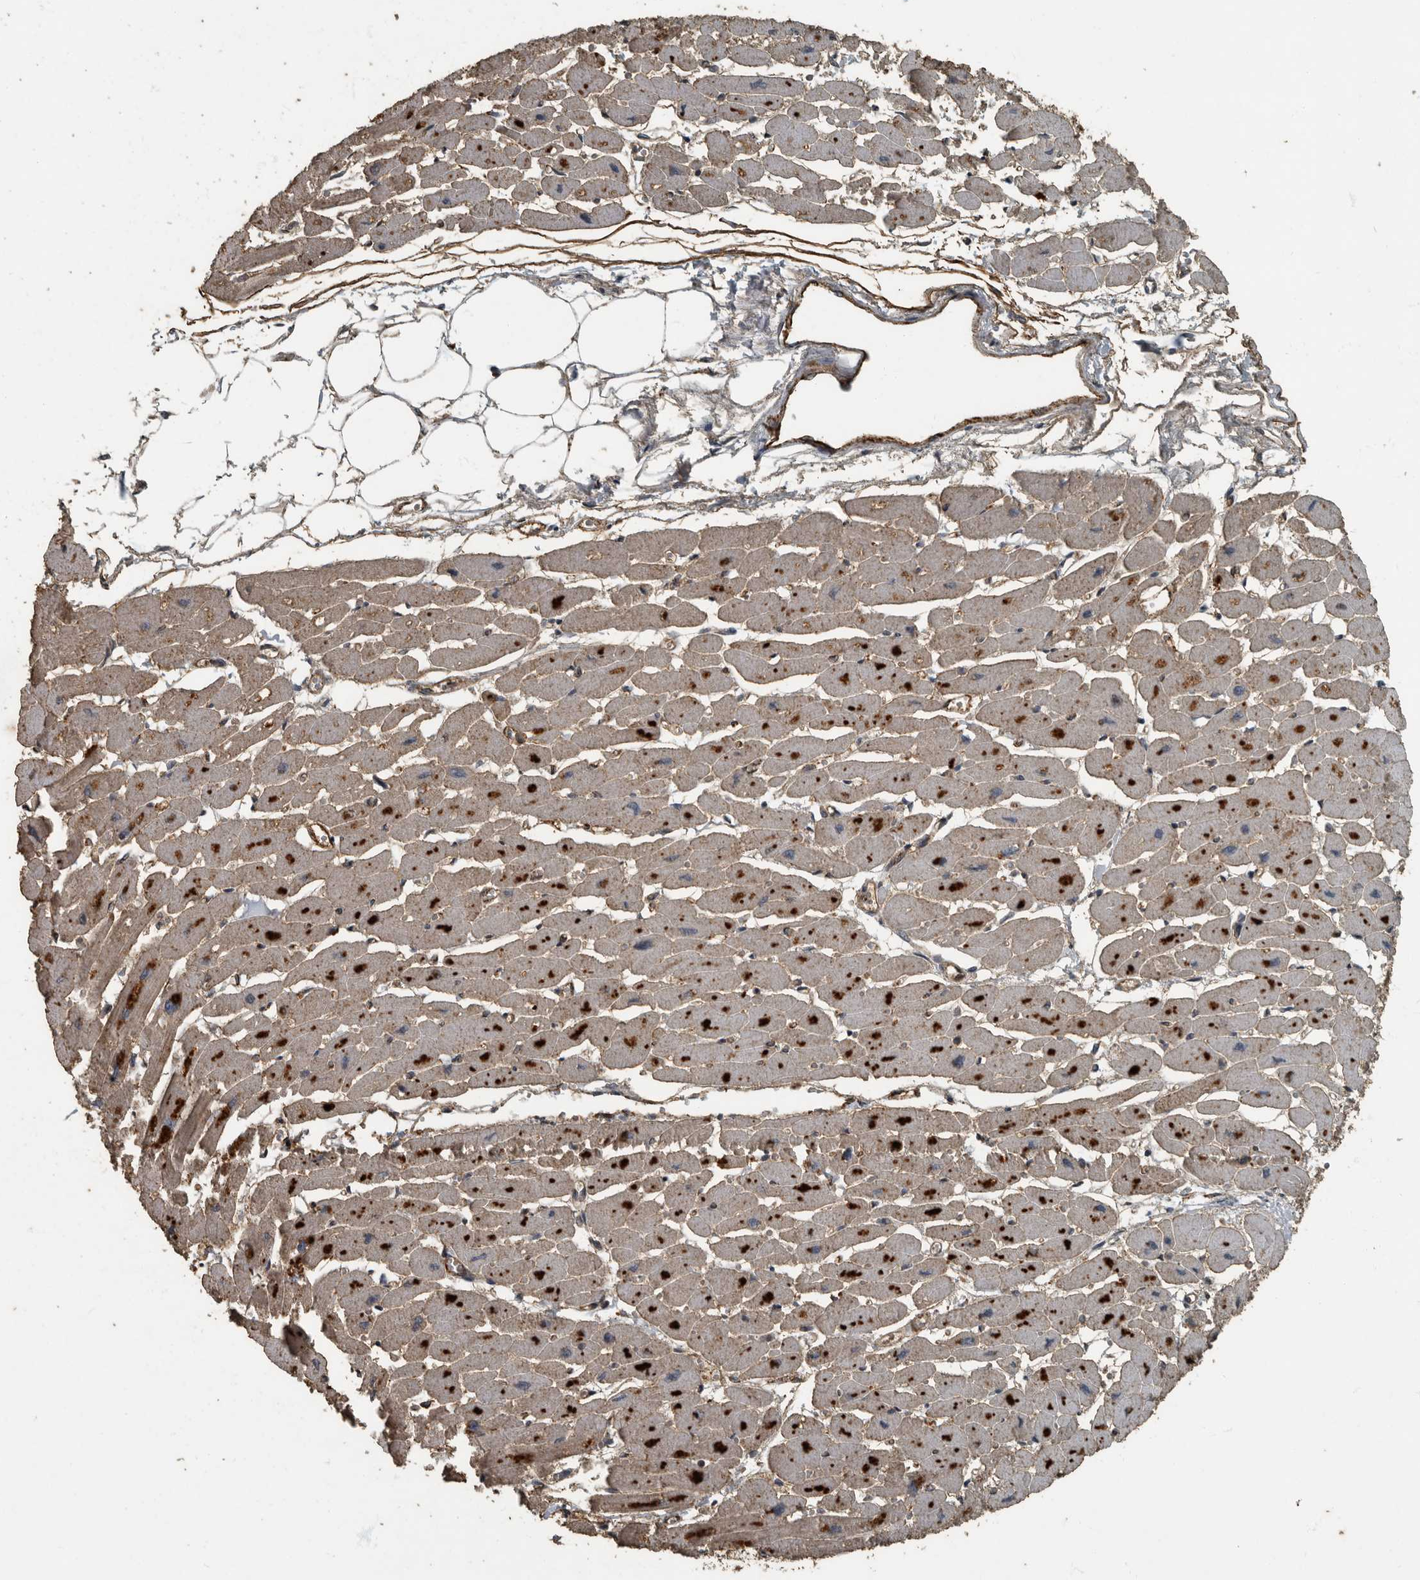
{"staining": {"intensity": "moderate", "quantity": "25%-75%", "location": "cytoplasmic/membranous"}, "tissue": "heart muscle", "cell_type": "Cardiomyocytes", "image_type": "normal", "snomed": [{"axis": "morphology", "description": "Normal tissue, NOS"}, {"axis": "topography", "description": "Heart"}], "caption": "A micrograph showing moderate cytoplasmic/membranous staining in about 25%-75% of cardiomyocytes in unremarkable heart muscle, as visualized by brown immunohistochemical staining.", "gene": "IL15RA", "patient": {"sex": "female", "age": 54}}